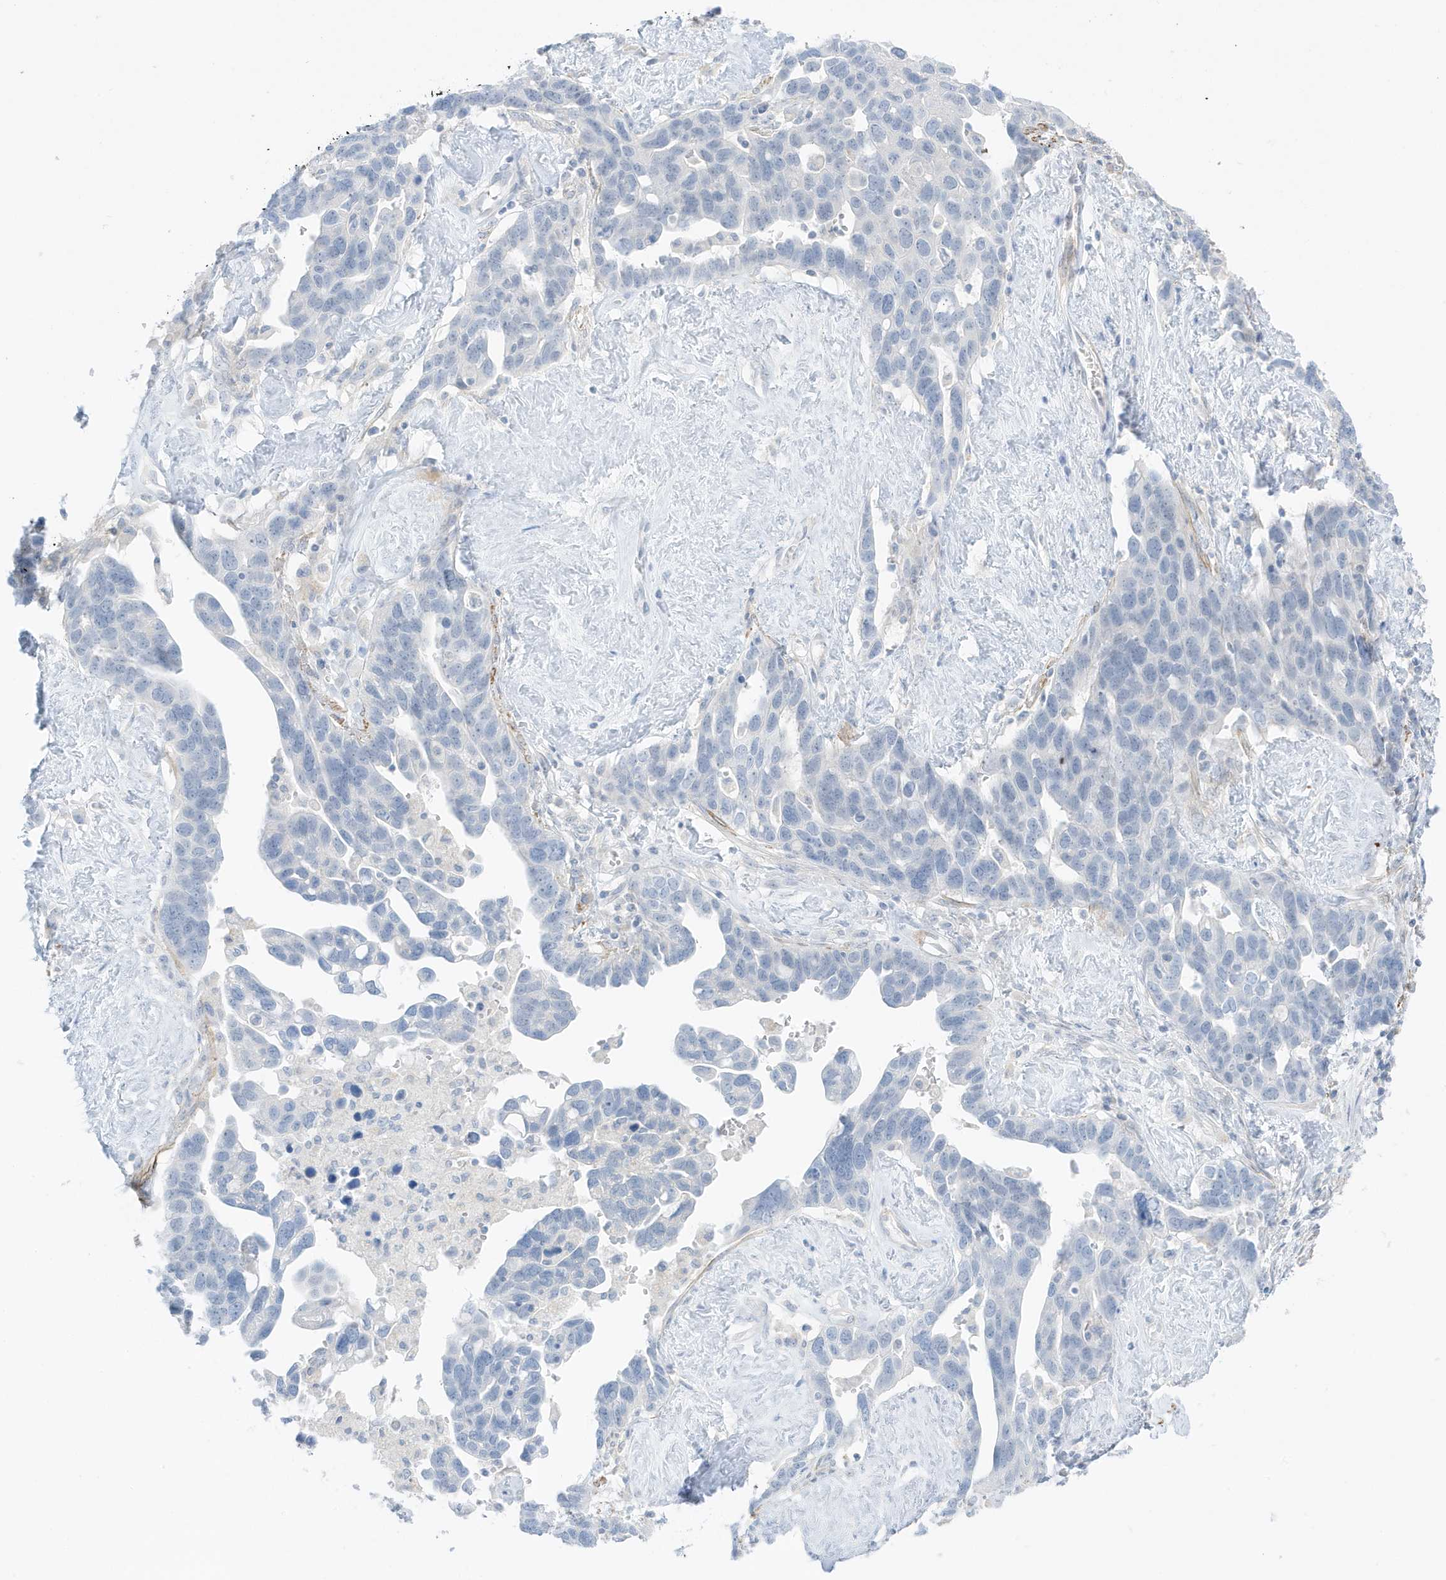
{"staining": {"intensity": "negative", "quantity": "none", "location": "none"}, "tissue": "ovarian cancer", "cell_type": "Tumor cells", "image_type": "cancer", "snomed": [{"axis": "morphology", "description": "Cystadenocarcinoma, serous, NOS"}, {"axis": "topography", "description": "Ovary"}], "caption": "The immunohistochemistry photomicrograph has no significant positivity in tumor cells of serous cystadenocarcinoma (ovarian) tissue.", "gene": "SLC22A13", "patient": {"sex": "female", "age": 54}}